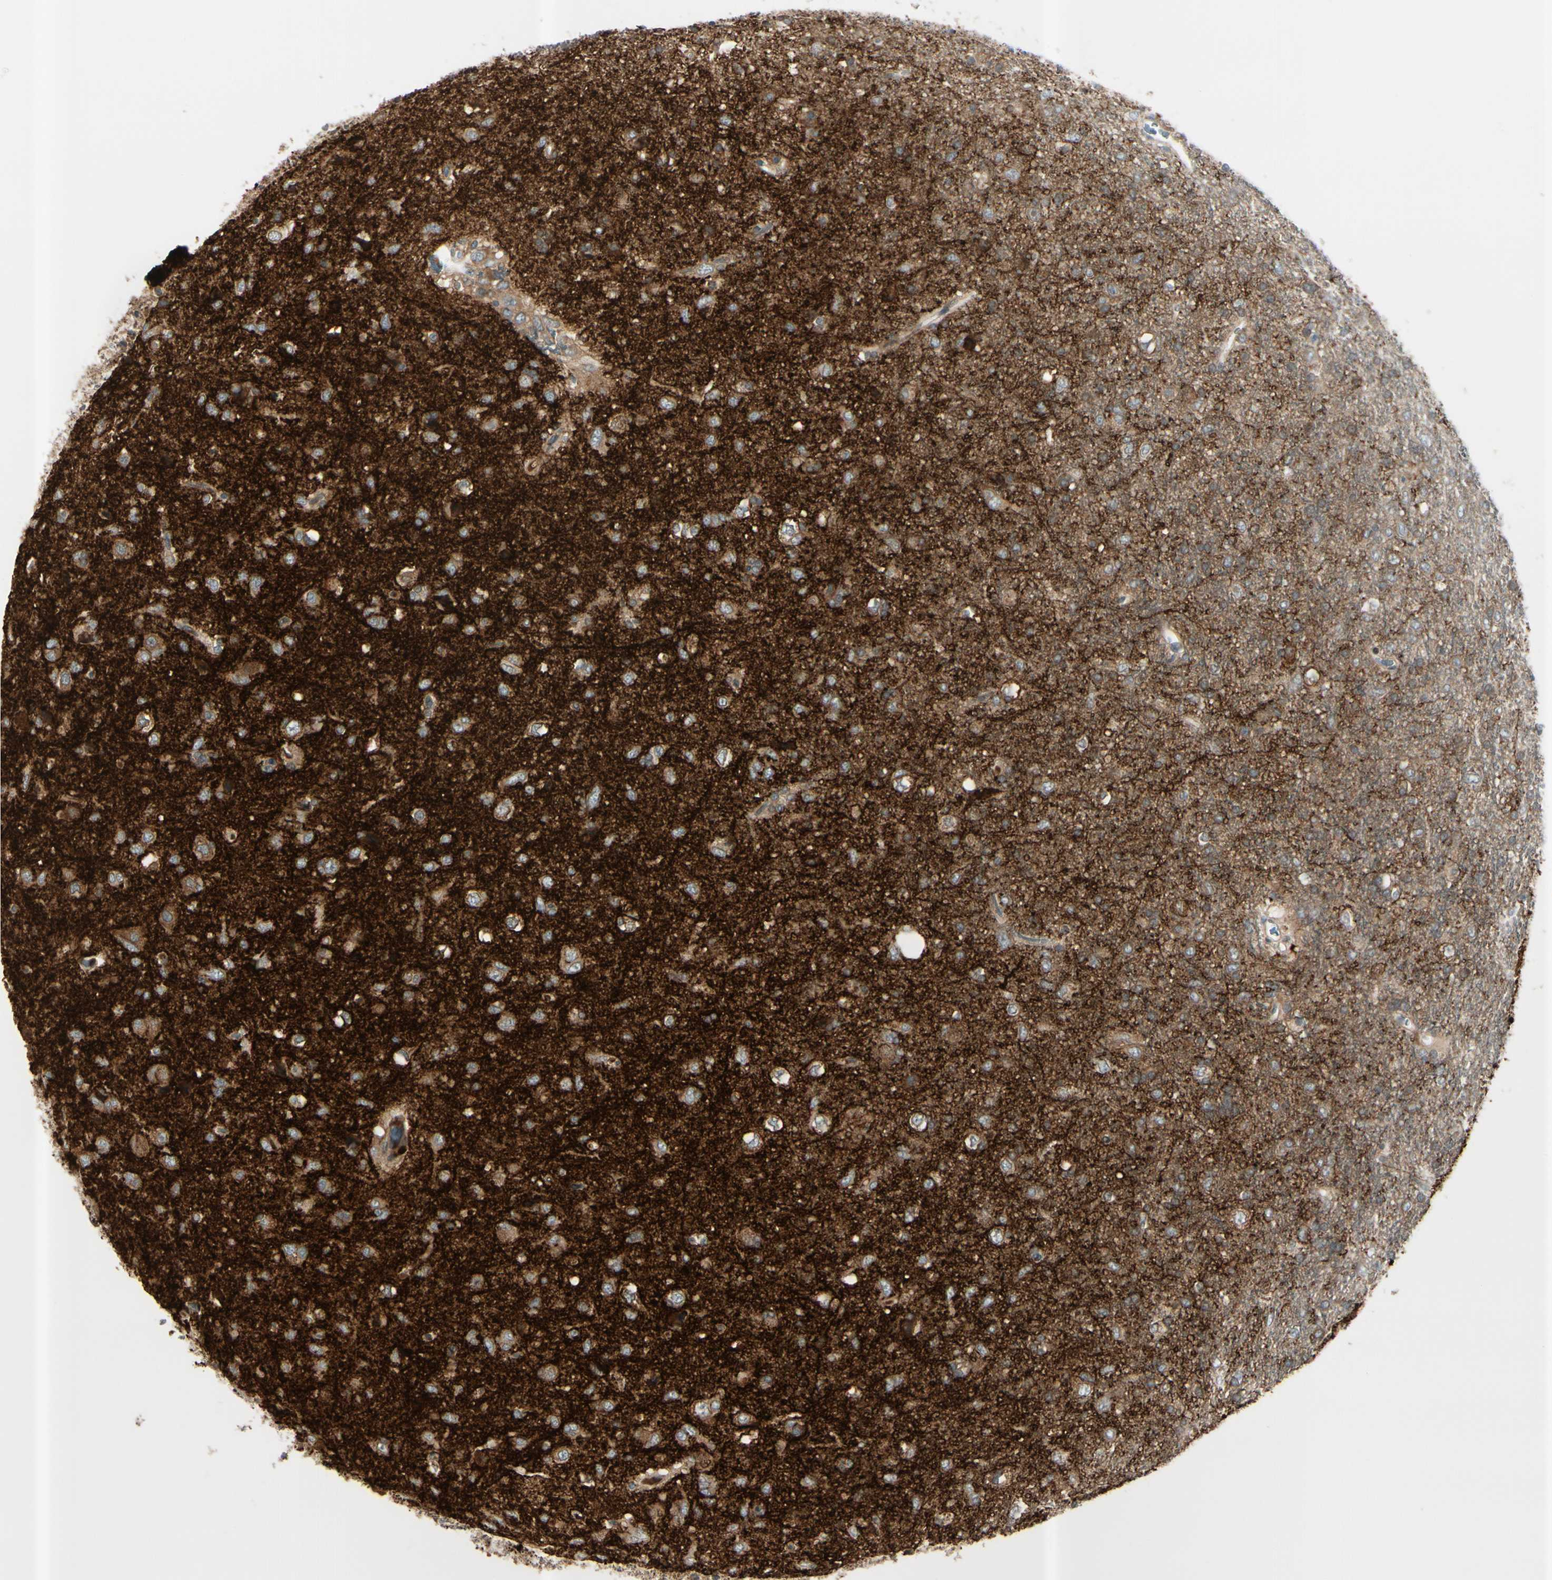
{"staining": {"intensity": "moderate", "quantity": ">75%", "location": "cytoplasmic/membranous"}, "tissue": "glioma", "cell_type": "Tumor cells", "image_type": "cancer", "snomed": [{"axis": "morphology", "description": "Glioma, malignant, Low grade"}, {"axis": "topography", "description": "Brain"}], "caption": "Moderate cytoplasmic/membranous staining for a protein is appreciated in about >75% of tumor cells of low-grade glioma (malignant) using immunohistochemistry (IHC).", "gene": "ICAM5", "patient": {"sex": "male", "age": 77}}